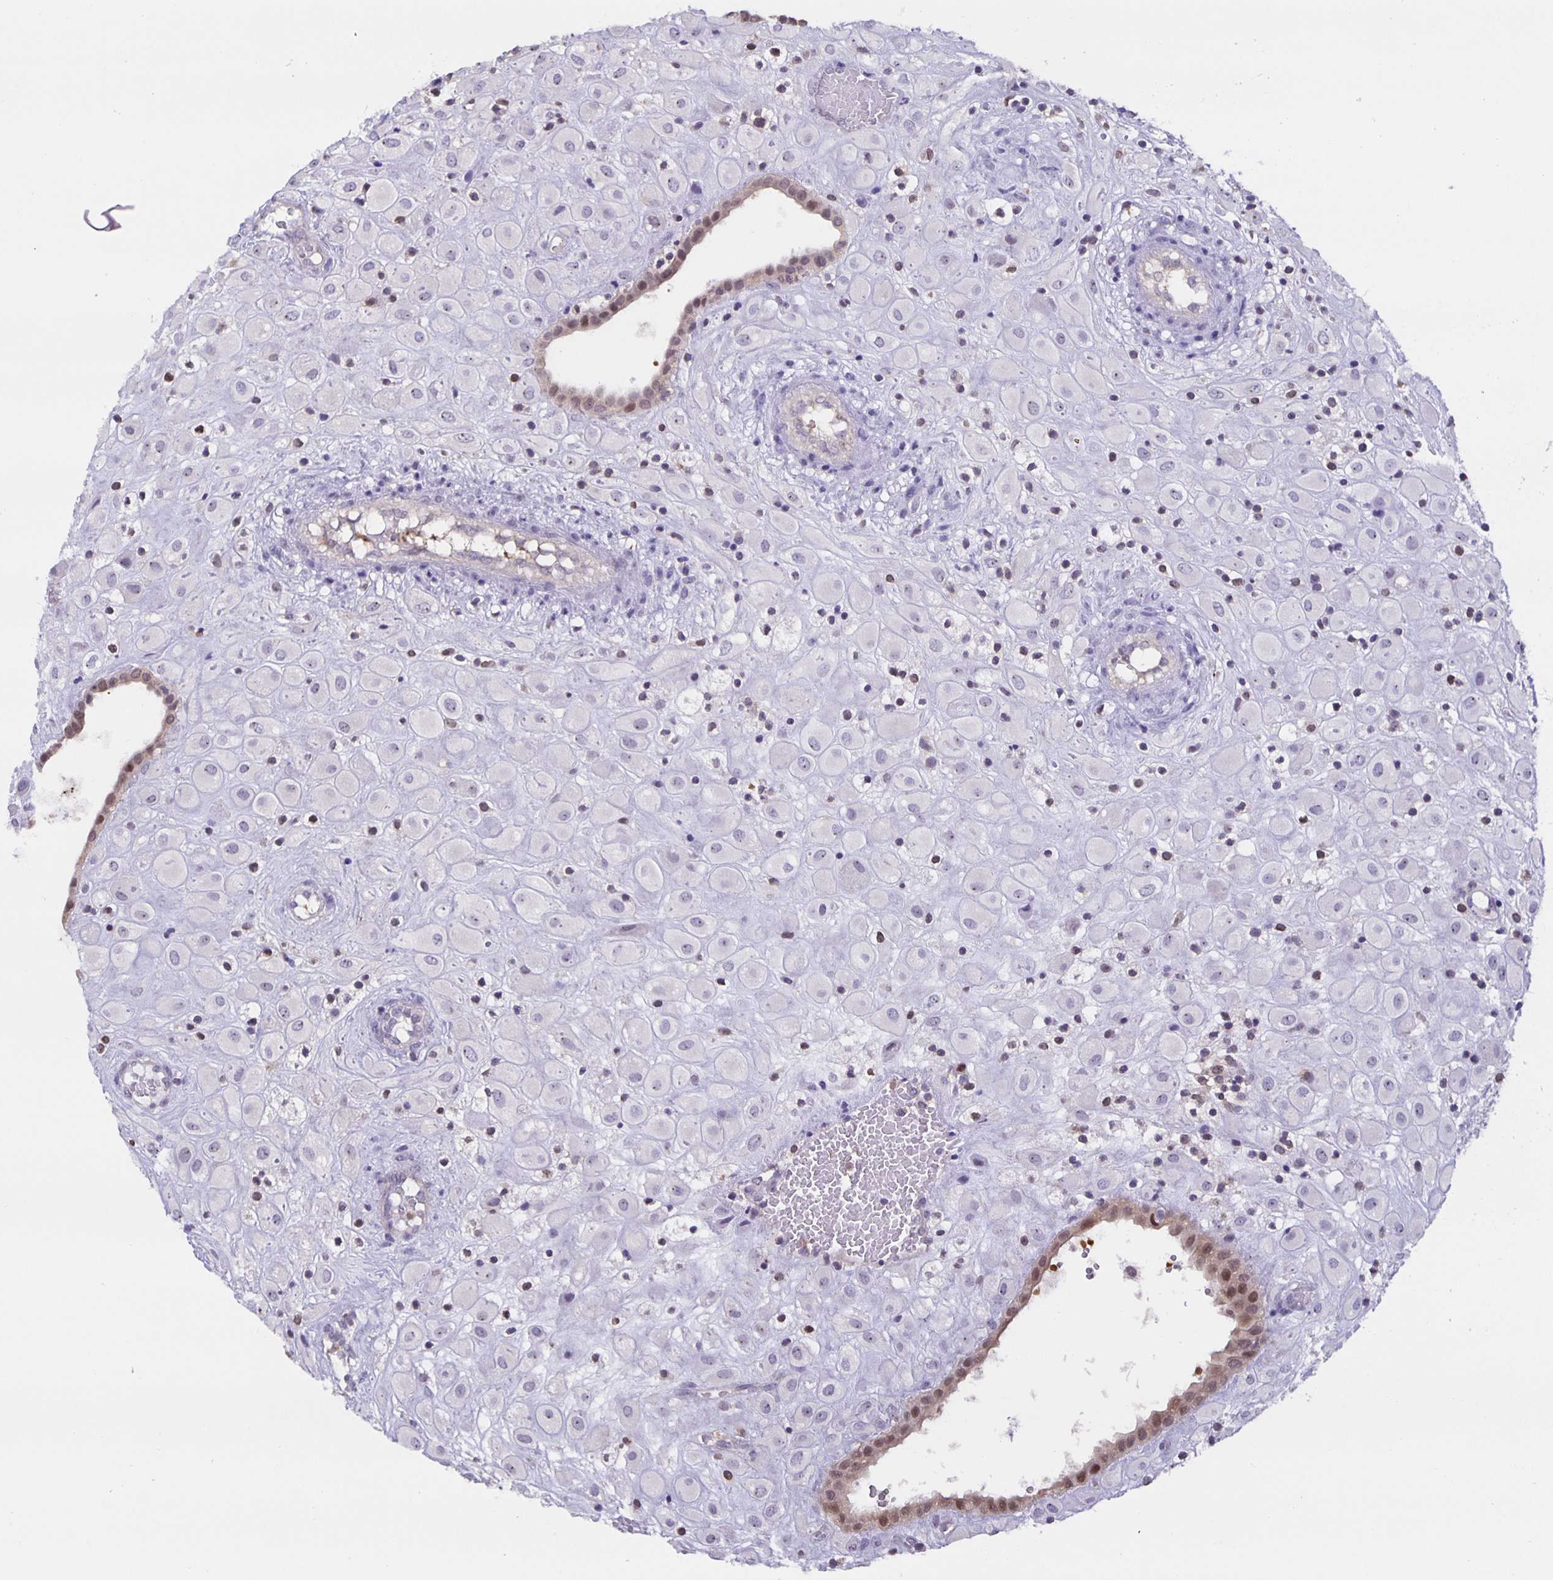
{"staining": {"intensity": "negative", "quantity": "none", "location": "none"}, "tissue": "placenta", "cell_type": "Decidual cells", "image_type": "normal", "snomed": [{"axis": "morphology", "description": "Normal tissue, NOS"}, {"axis": "topography", "description": "Placenta"}], "caption": "Immunohistochemistry (IHC) of normal placenta displays no positivity in decidual cells. The staining was performed using DAB (3,3'-diaminobenzidine) to visualize the protein expression in brown, while the nuclei were stained in blue with hematoxylin (Magnification: 20x).", "gene": "MARCHF6", "patient": {"sex": "female", "age": 24}}